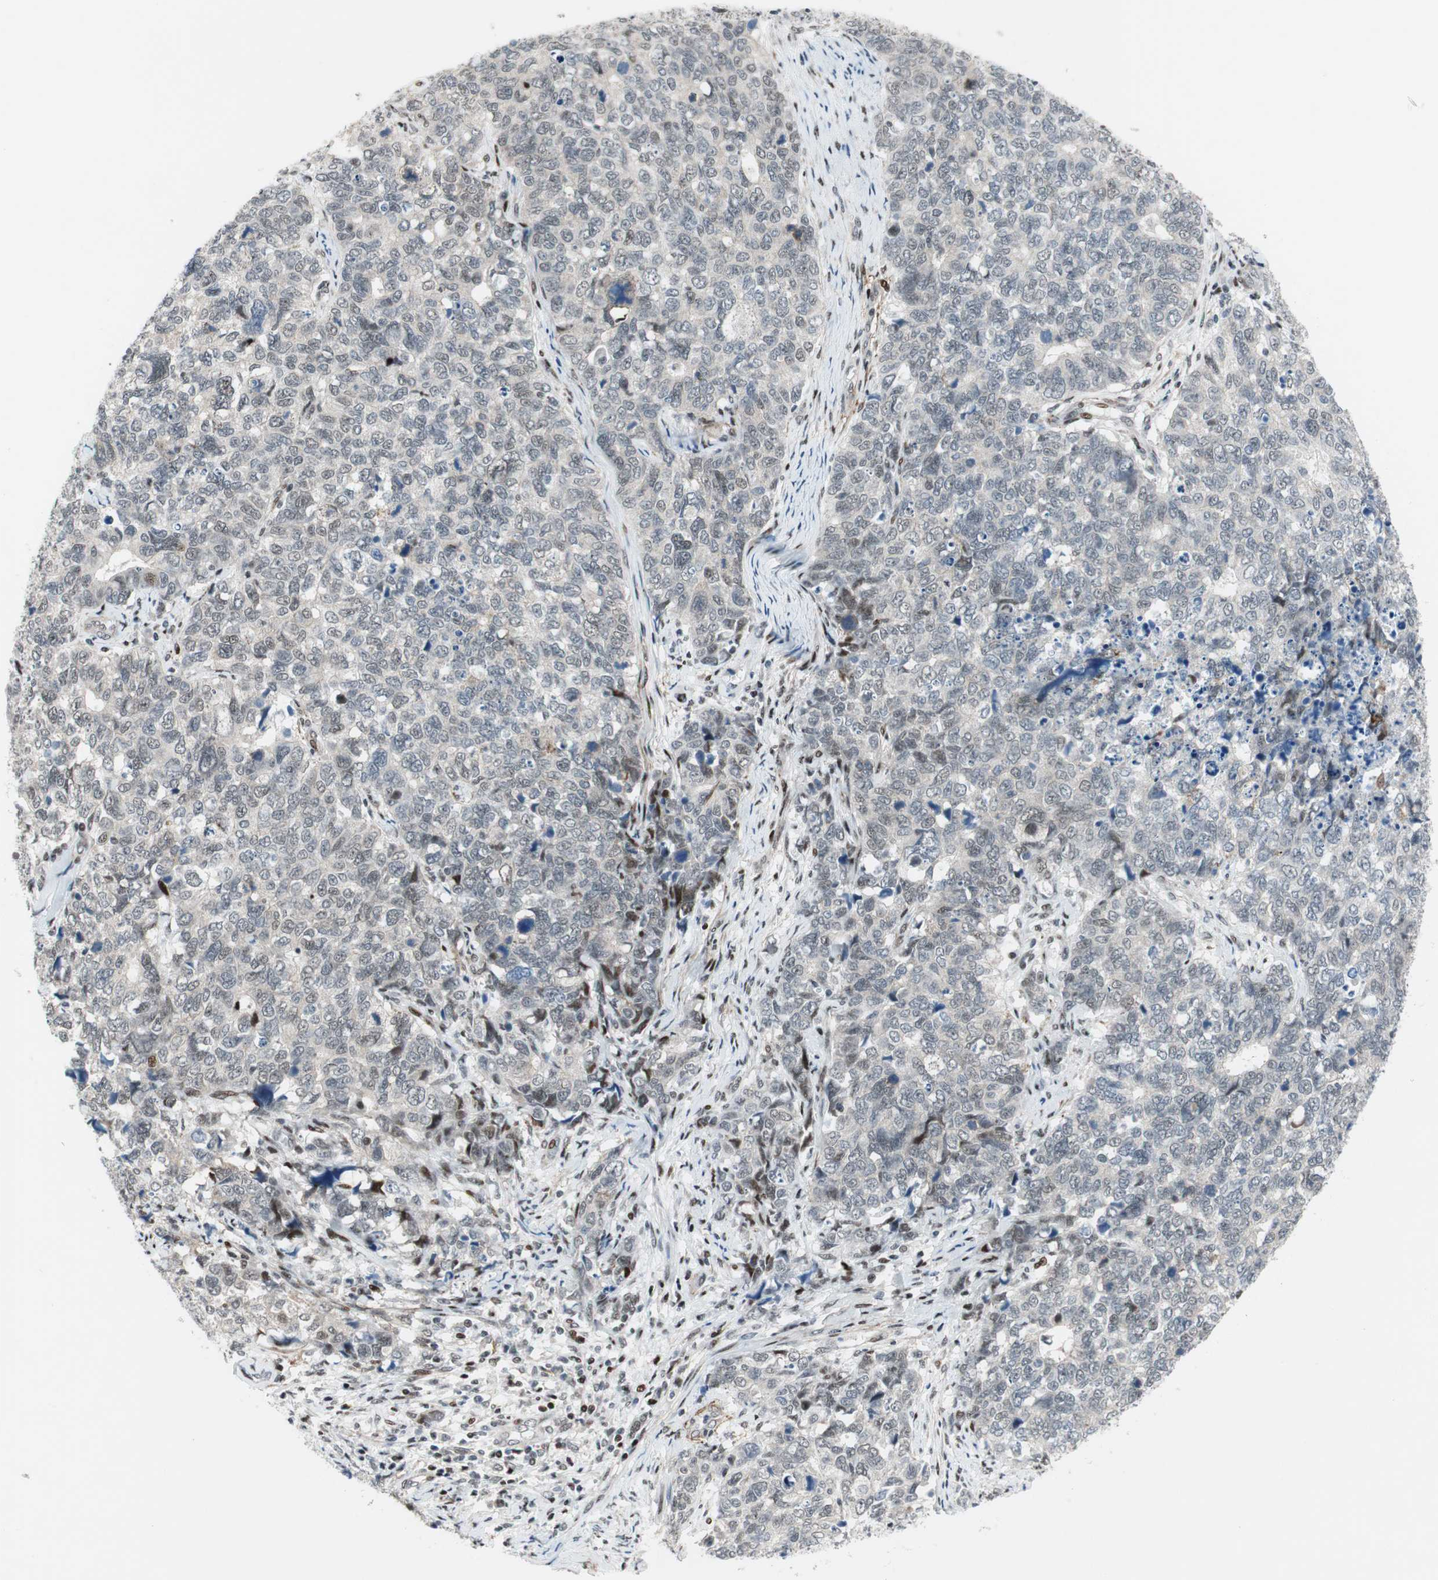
{"staining": {"intensity": "weak", "quantity": "<25%", "location": "nuclear"}, "tissue": "cervical cancer", "cell_type": "Tumor cells", "image_type": "cancer", "snomed": [{"axis": "morphology", "description": "Squamous cell carcinoma, NOS"}, {"axis": "topography", "description": "Cervix"}], "caption": "The immunohistochemistry (IHC) histopathology image has no significant expression in tumor cells of cervical cancer tissue. Brightfield microscopy of immunohistochemistry stained with DAB (brown) and hematoxylin (blue), captured at high magnification.", "gene": "FBXO44", "patient": {"sex": "female", "age": 63}}